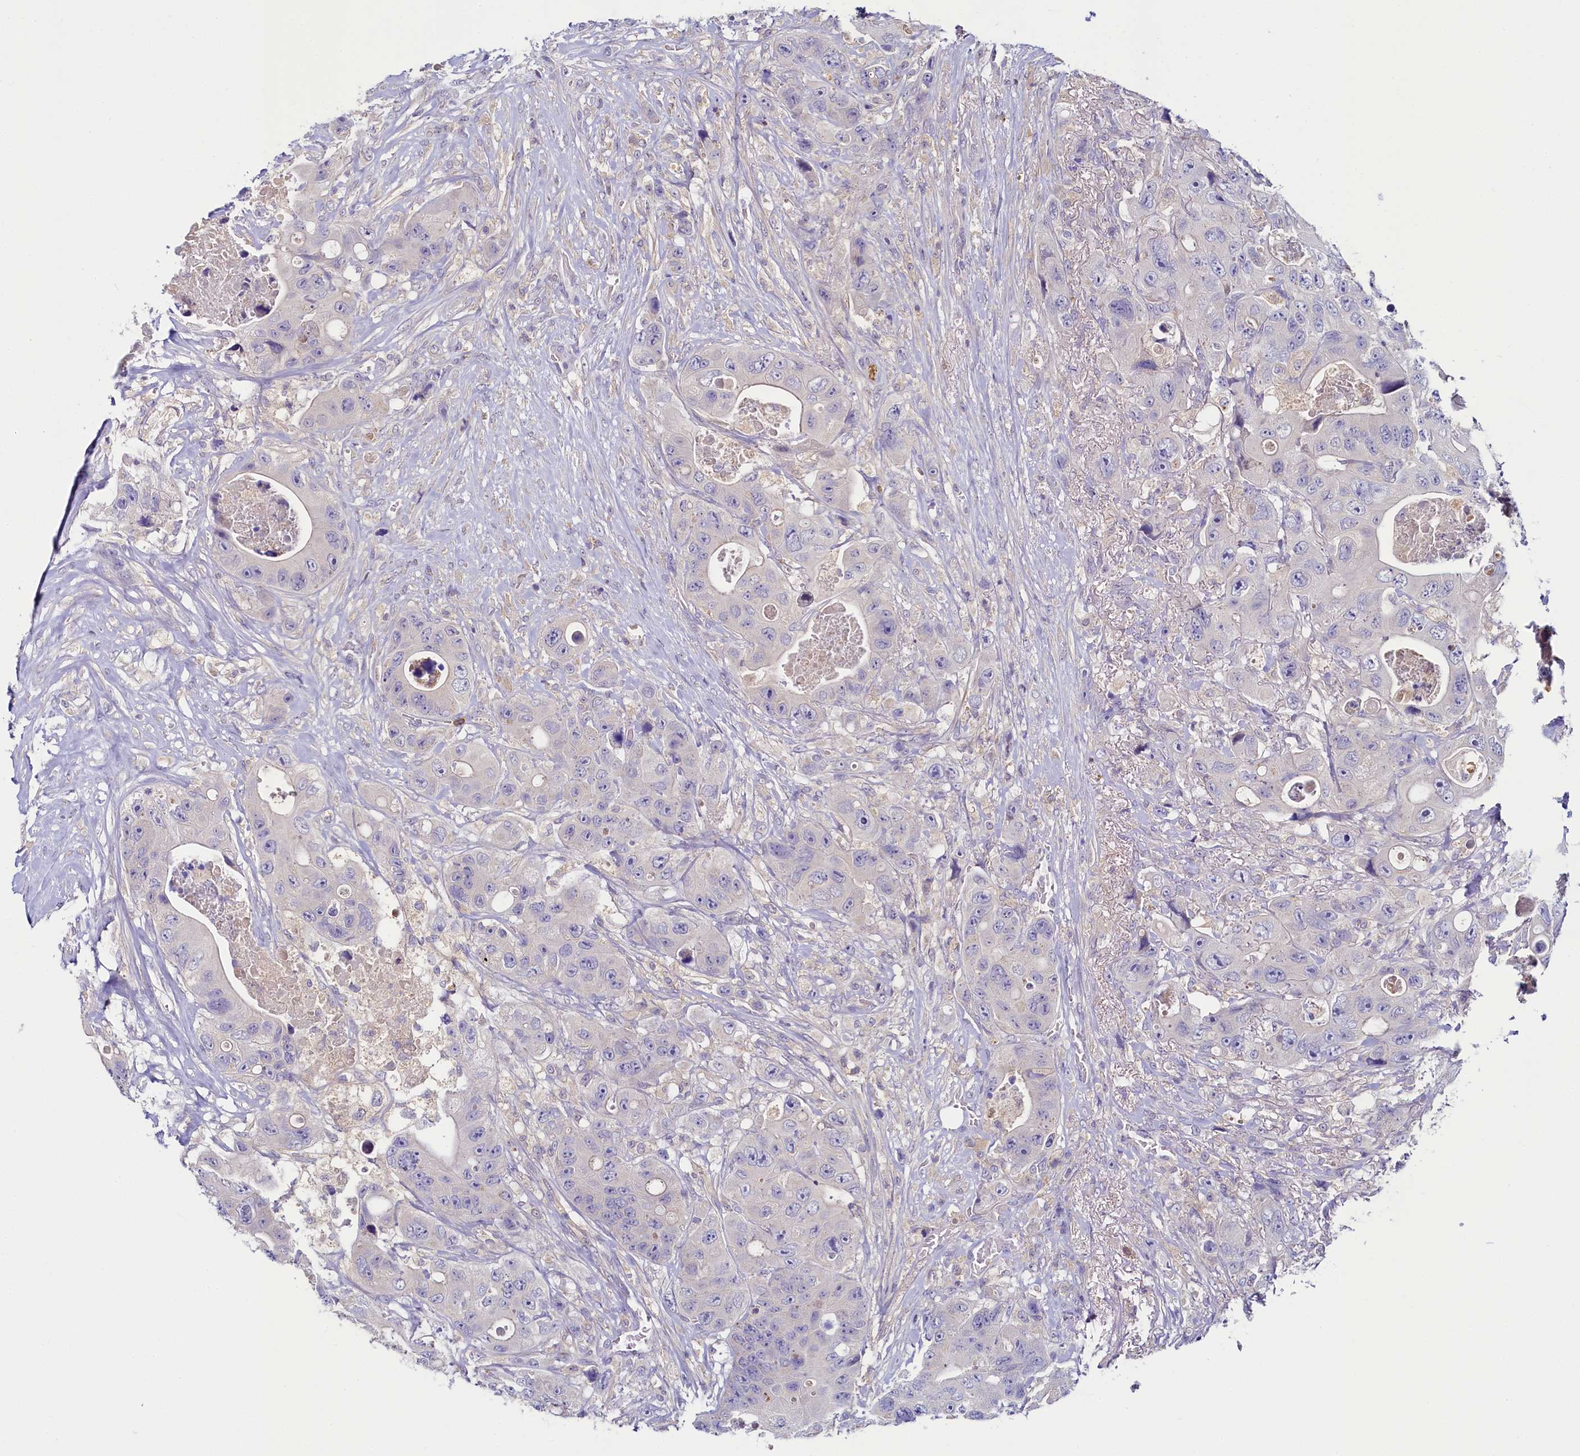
{"staining": {"intensity": "negative", "quantity": "none", "location": "none"}, "tissue": "colorectal cancer", "cell_type": "Tumor cells", "image_type": "cancer", "snomed": [{"axis": "morphology", "description": "Adenocarcinoma, NOS"}, {"axis": "topography", "description": "Colon"}], "caption": "This histopathology image is of adenocarcinoma (colorectal) stained with immunohistochemistry to label a protein in brown with the nuclei are counter-stained blue. There is no expression in tumor cells. The staining was performed using DAB (3,3'-diaminobenzidine) to visualize the protein expression in brown, while the nuclei were stained in blue with hematoxylin (Magnification: 20x).", "gene": "FGFR2", "patient": {"sex": "female", "age": 46}}